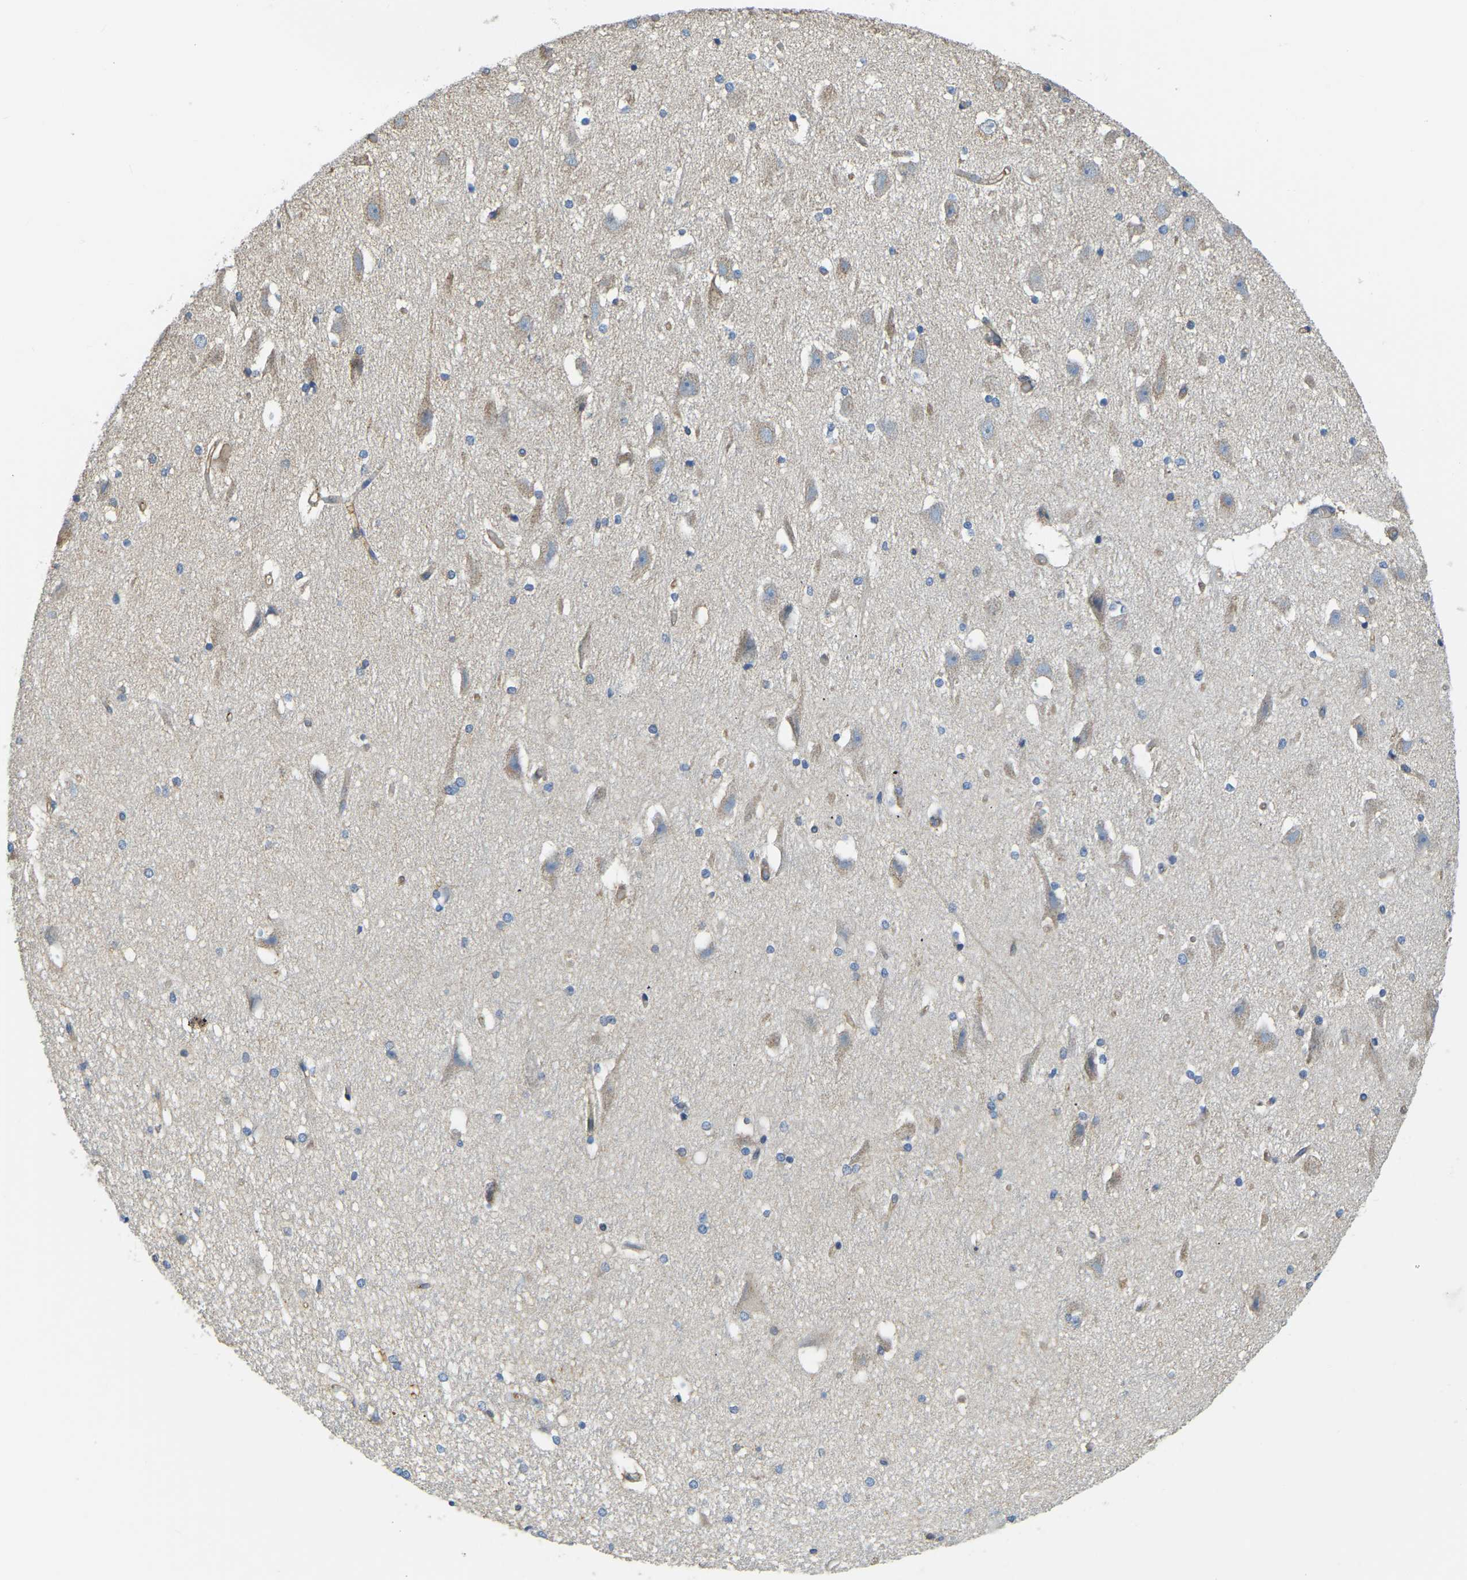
{"staining": {"intensity": "negative", "quantity": "none", "location": "none"}, "tissue": "hippocampus", "cell_type": "Glial cells", "image_type": "normal", "snomed": [{"axis": "morphology", "description": "Normal tissue, NOS"}, {"axis": "topography", "description": "Hippocampus"}], "caption": "DAB (3,3'-diaminobenzidine) immunohistochemical staining of benign hippocampus exhibits no significant staining in glial cells. (IHC, brightfield microscopy, high magnification).", "gene": "AHNAK", "patient": {"sex": "female", "age": 19}}